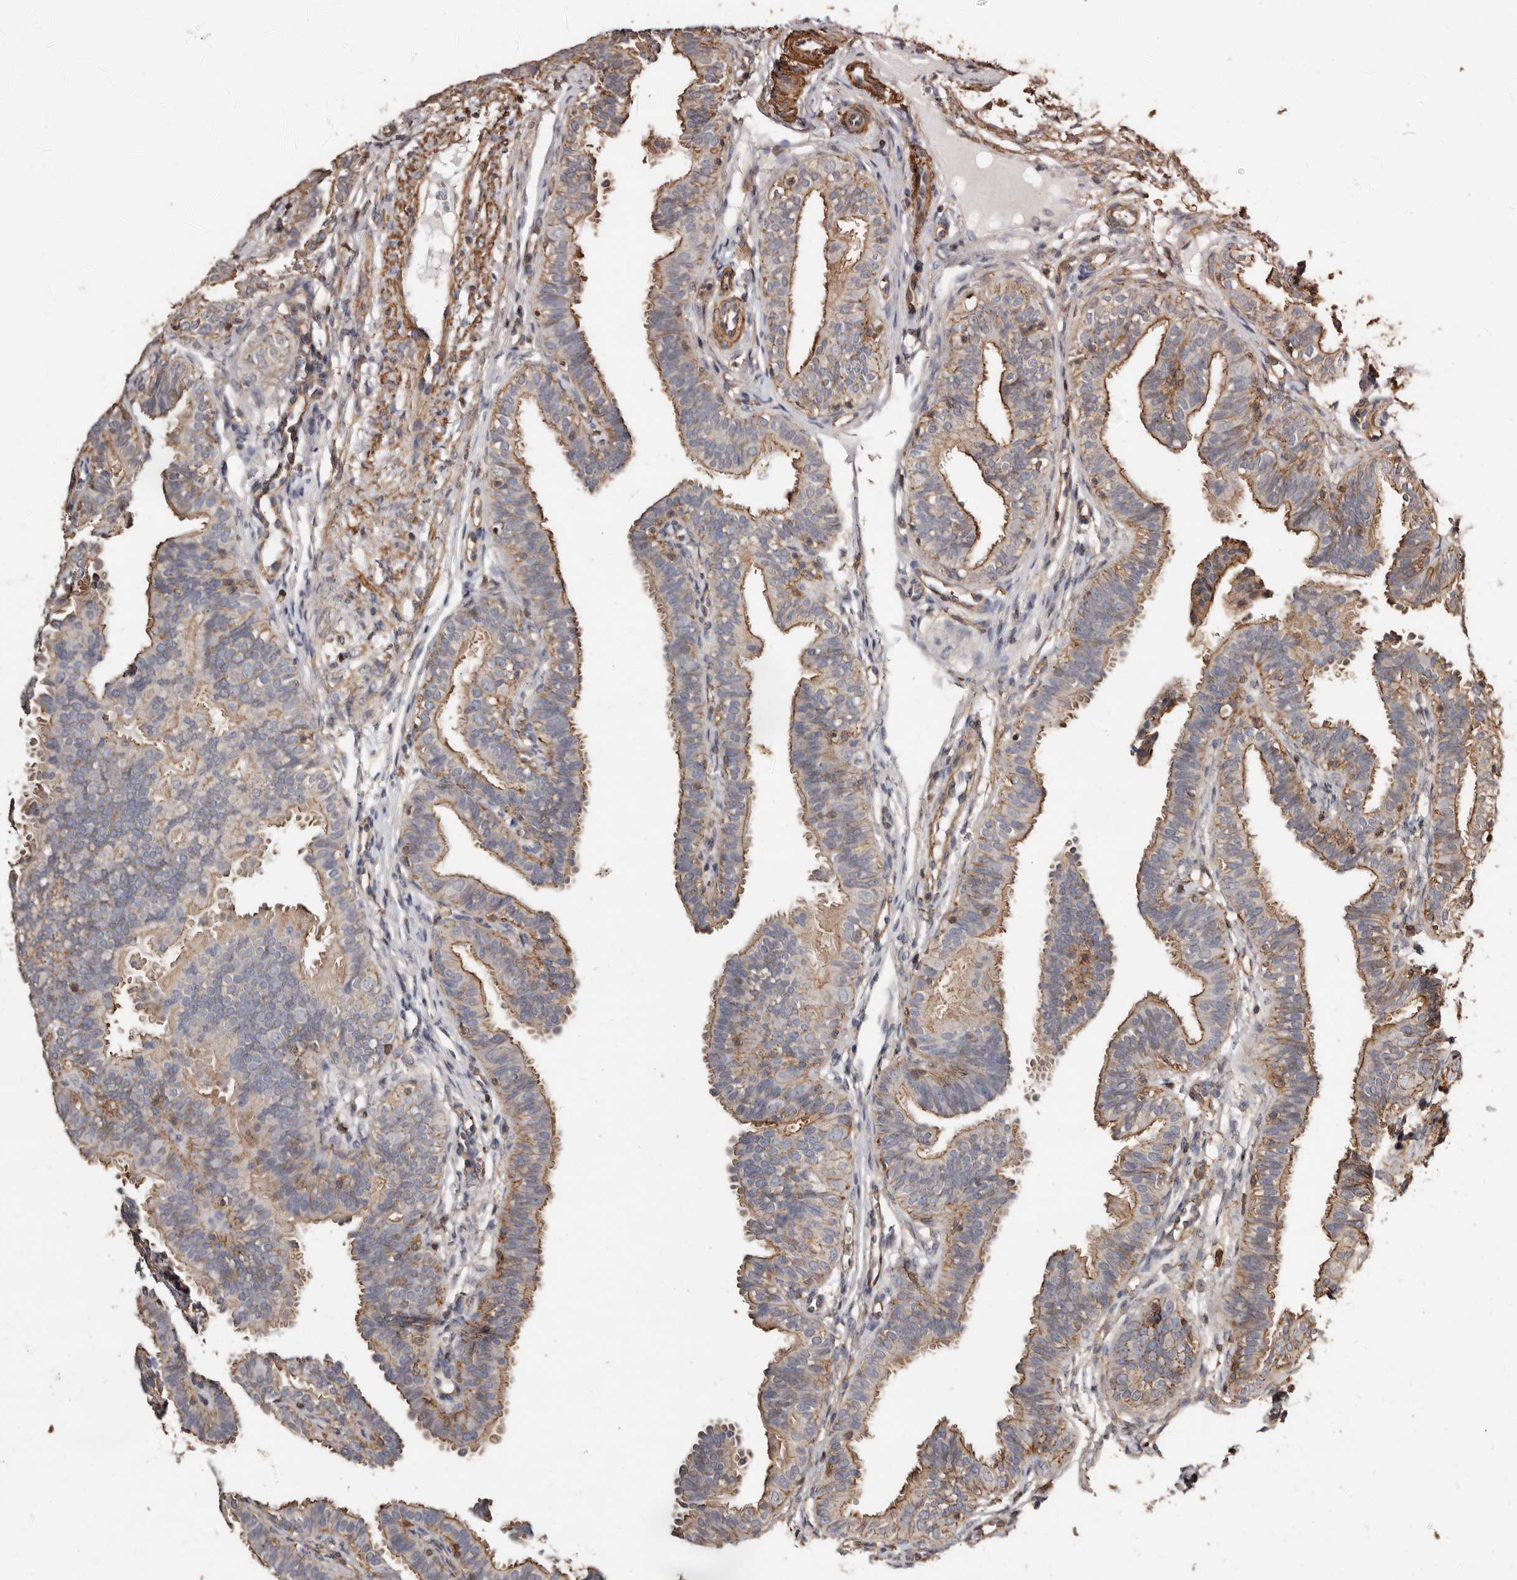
{"staining": {"intensity": "moderate", "quantity": "25%-75%", "location": "cytoplasmic/membranous"}, "tissue": "fallopian tube", "cell_type": "Glandular cells", "image_type": "normal", "snomed": [{"axis": "morphology", "description": "Normal tissue, NOS"}, {"axis": "topography", "description": "Fallopian tube"}], "caption": "Protein positivity by immunohistochemistry demonstrates moderate cytoplasmic/membranous expression in approximately 25%-75% of glandular cells in normal fallopian tube. Nuclei are stained in blue.", "gene": "GSK3A", "patient": {"sex": "female", "age": 35}}